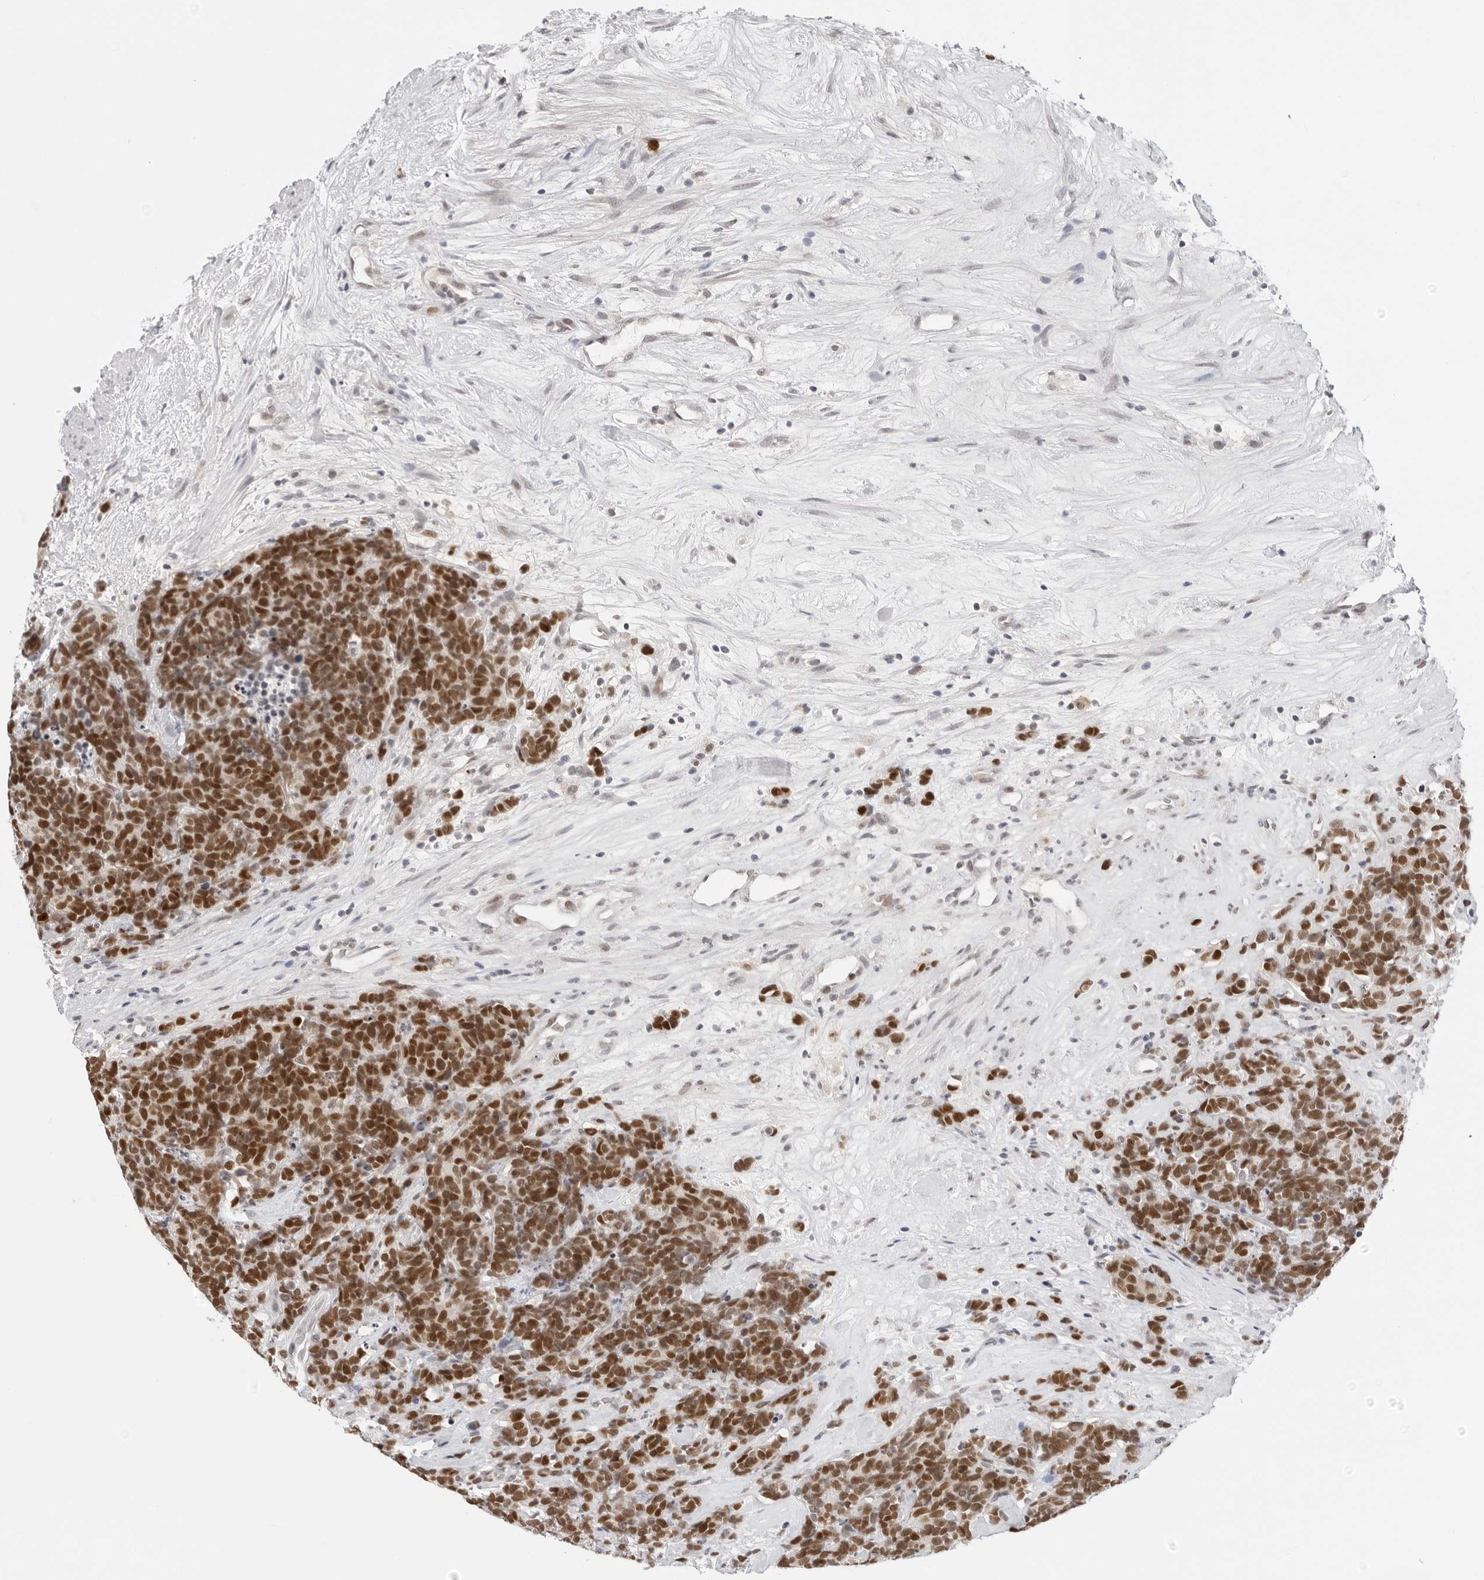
{"staining": {"intensity": "strong", "quantity": ">75%", "location": "nuclear"}, "tissue": "carcinoid", "cell_type": "Tumor cells", "image_type": "cancer", "snomed": [{"axis": "morphology", "description": "Carcinoma, NOS"}, {"axis": "morphology", "description": "Carcinoid, malignant, NOS"}, {"axis": "topography", "description": "Urinary bladder"}], "caption": "About >75% of tumor cells in carcinoid (malignant) reveal strong nuclear protein staining as visualized by brown immunohistochemical staining.", "gene": "MSH6", "patient": {"sex": "male", "age": 57}}